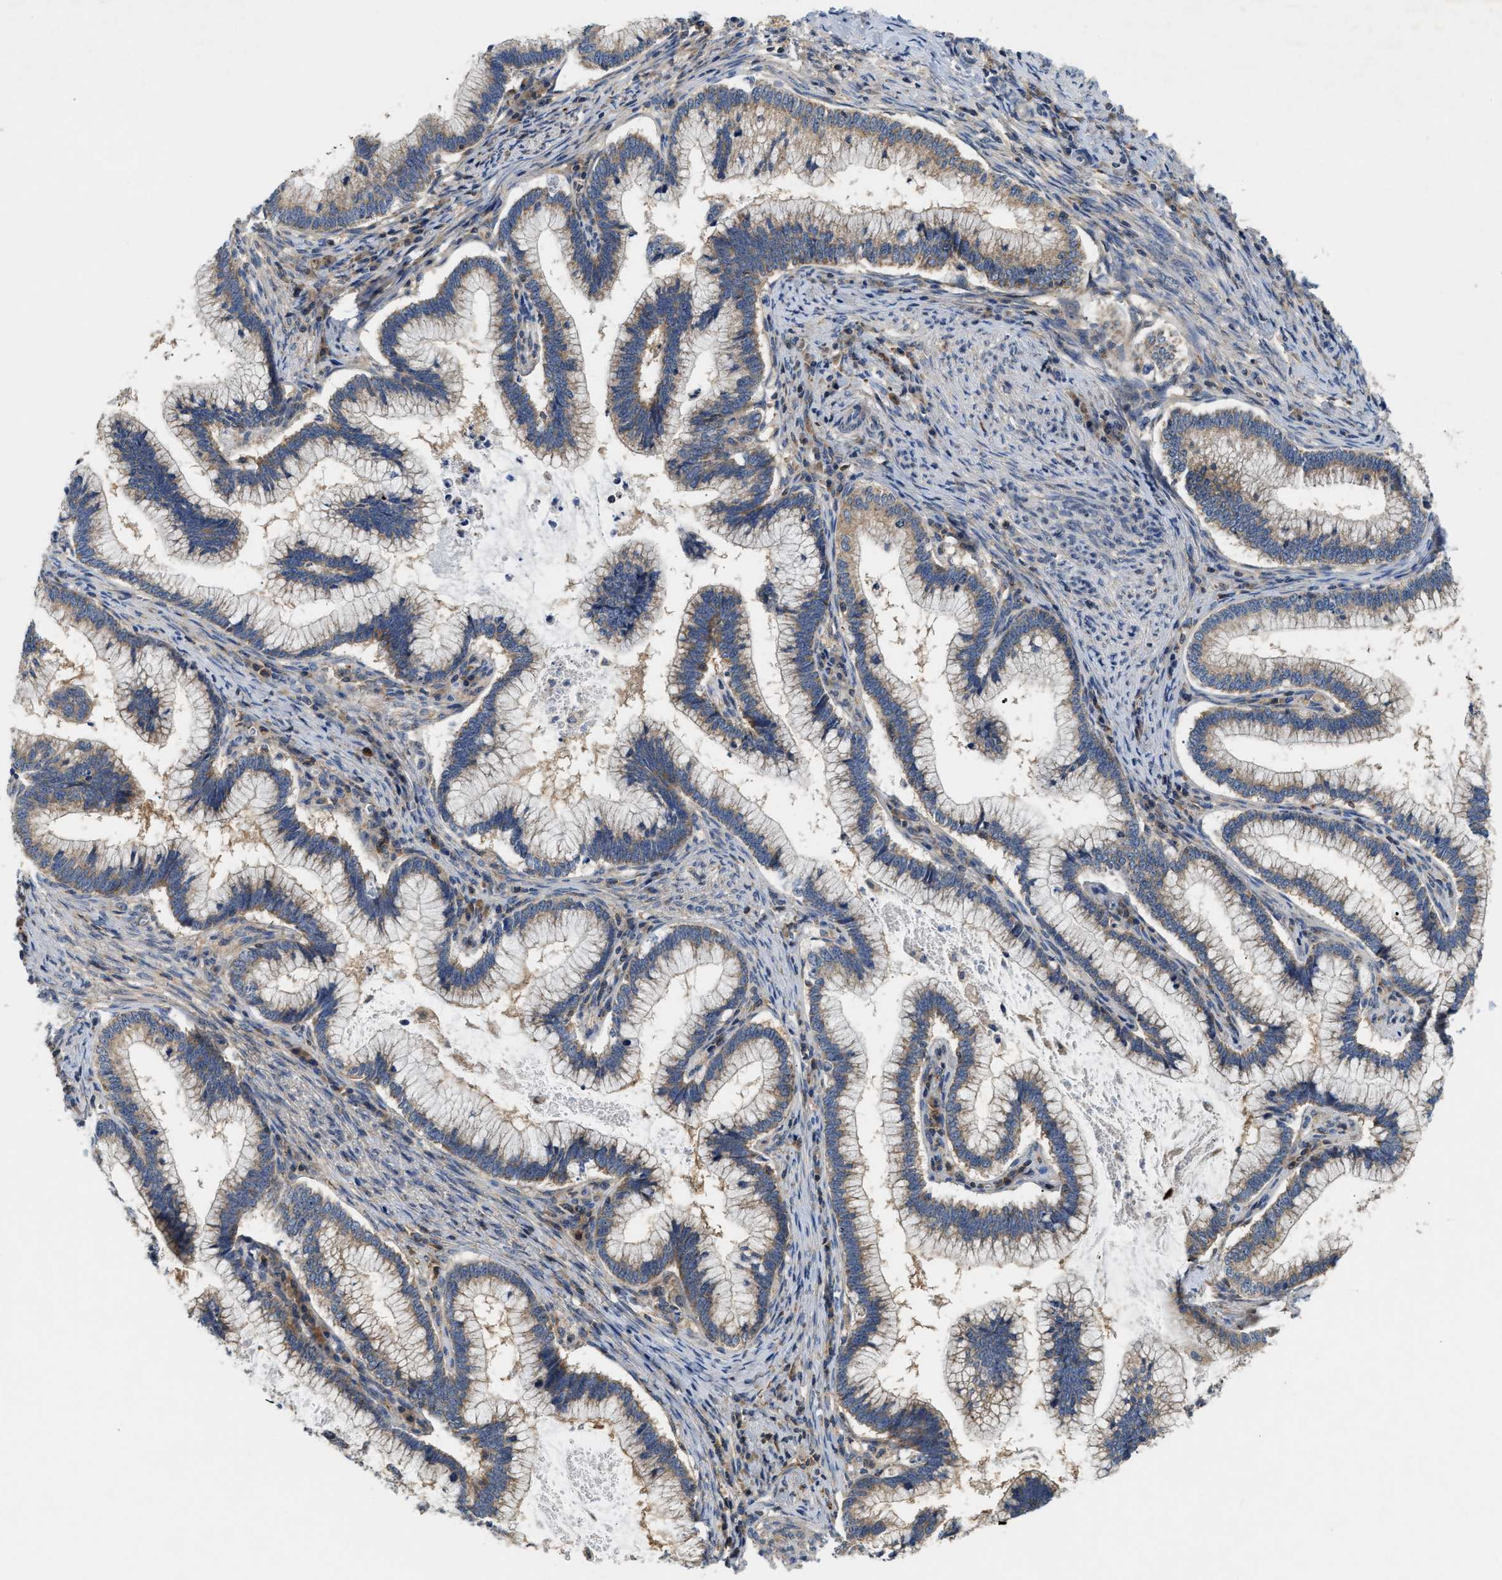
{"staining": {"intensity": "moderate", "quantity": "<25%", "location": "cytoplasmic/membranous"}, "tissue": "cervical cancer", "cell_type": "Tumor cells", "image_type": "cancer", "snomed": [{"axis": "morphology", "description": "Adenocarcinoma, NOS"}, {"axis": "topography", "description": "Cervix"}], "caption": "An immunohistochemistry (IHC) image of tumor tissue is shown. Protein staining in brown highlights moderate cytoplasmic/membranous positivity in cervical adenocarcinoma within tumor cells.", "gene": "CCM2", "patient": {"sex": "female", "age": 36}}